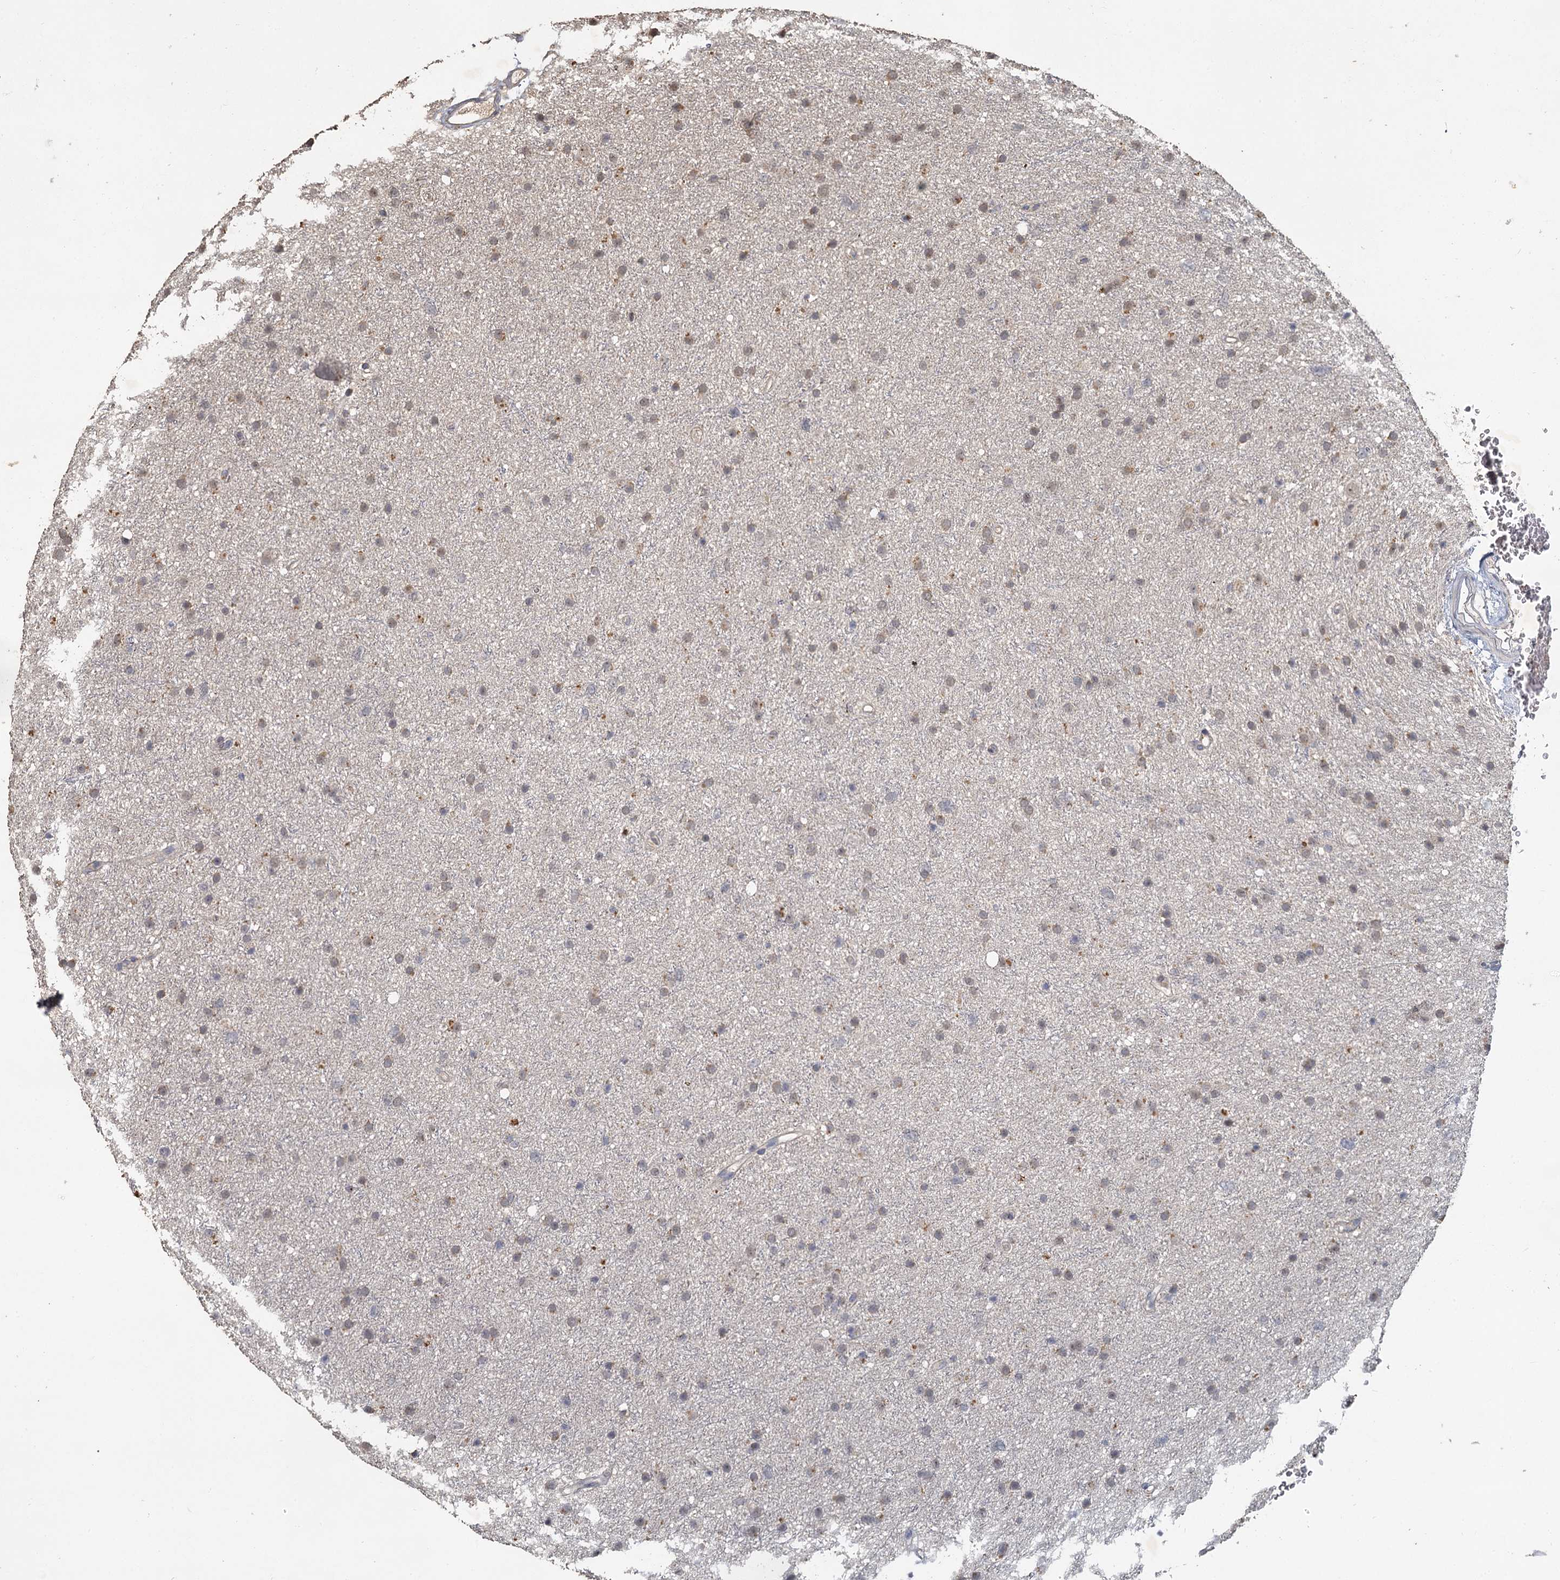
{"staining": {"intensity": "weak", "quantity": "<25%", "location": "cytoplasmic/membranous"}, "tissue": "glioma", "cell_type": "Tumor cells", "image_type": "cancer", "snomed": [{"axis": "morphology", "description": "Glioma, malignant, Low grade"}, {"axis": "topography", "description": "Cerebral cortex"}], "caption": "Histopathology image shows no significant protein positivity in tumor cells of malignant glioma (low-grade). The staining was performed using DAB to visualize the protein expression in brown, while the nuclei were stained in blue with hematoxylin (Magnification: 20x).", "gene": "MUCL1", "patient": {"sex": "female", "age": 39}}